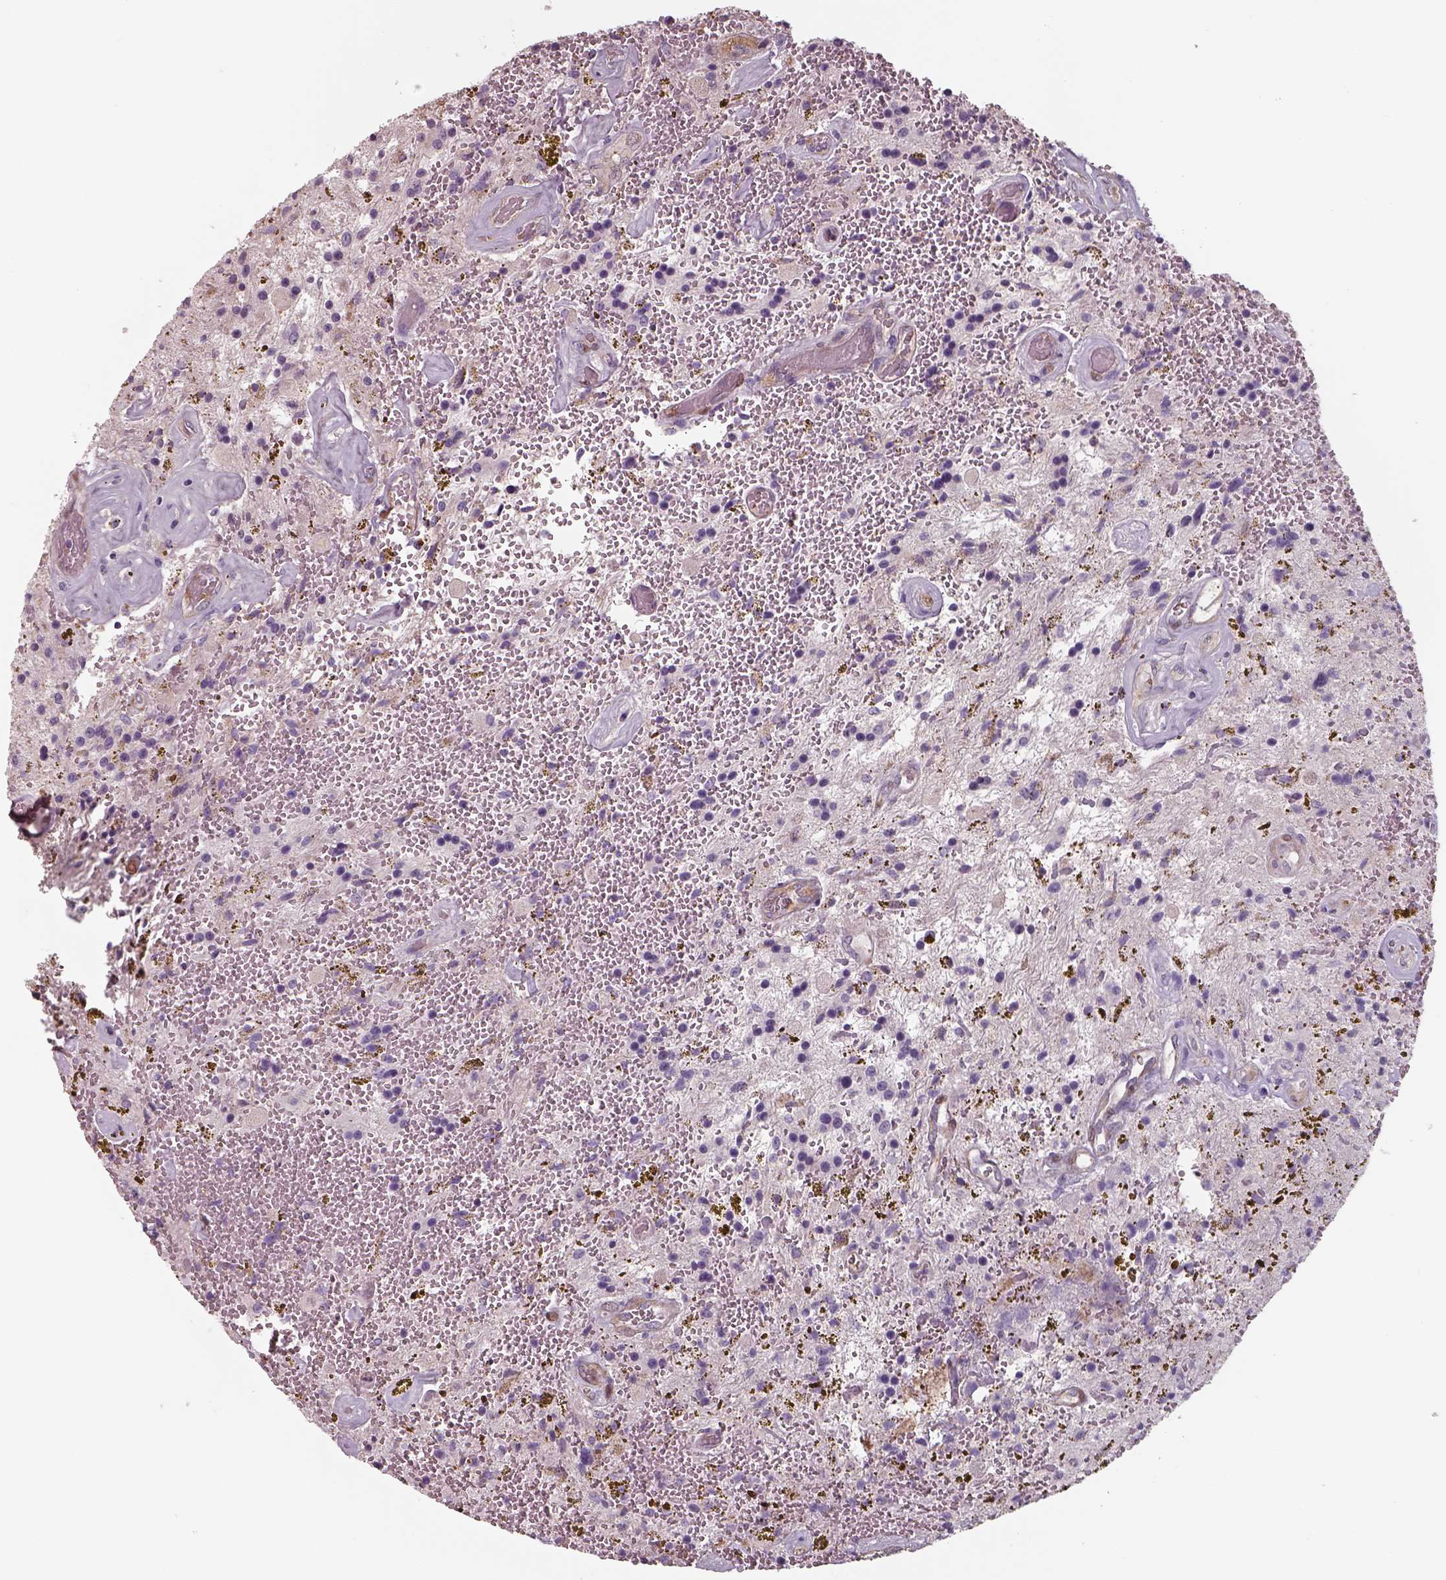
{"staining": {"intensity": "negative", "quantity": "none", "location": "none"}, "tissue": "glioma", "cell_type": "Tumor cells", "image_type": "cancer", "snomed": [{"axis": "morphology", "description": "Glioma, malignant, Low grade"}, {"axis": "topography", "description": "Cerebellum"}], "caption": "Tumor cells are negative for protein expression in human low-grade glioma (malignant).", "gene": "ISYNA1", "patient": {"sex": "female", "age": 14}}